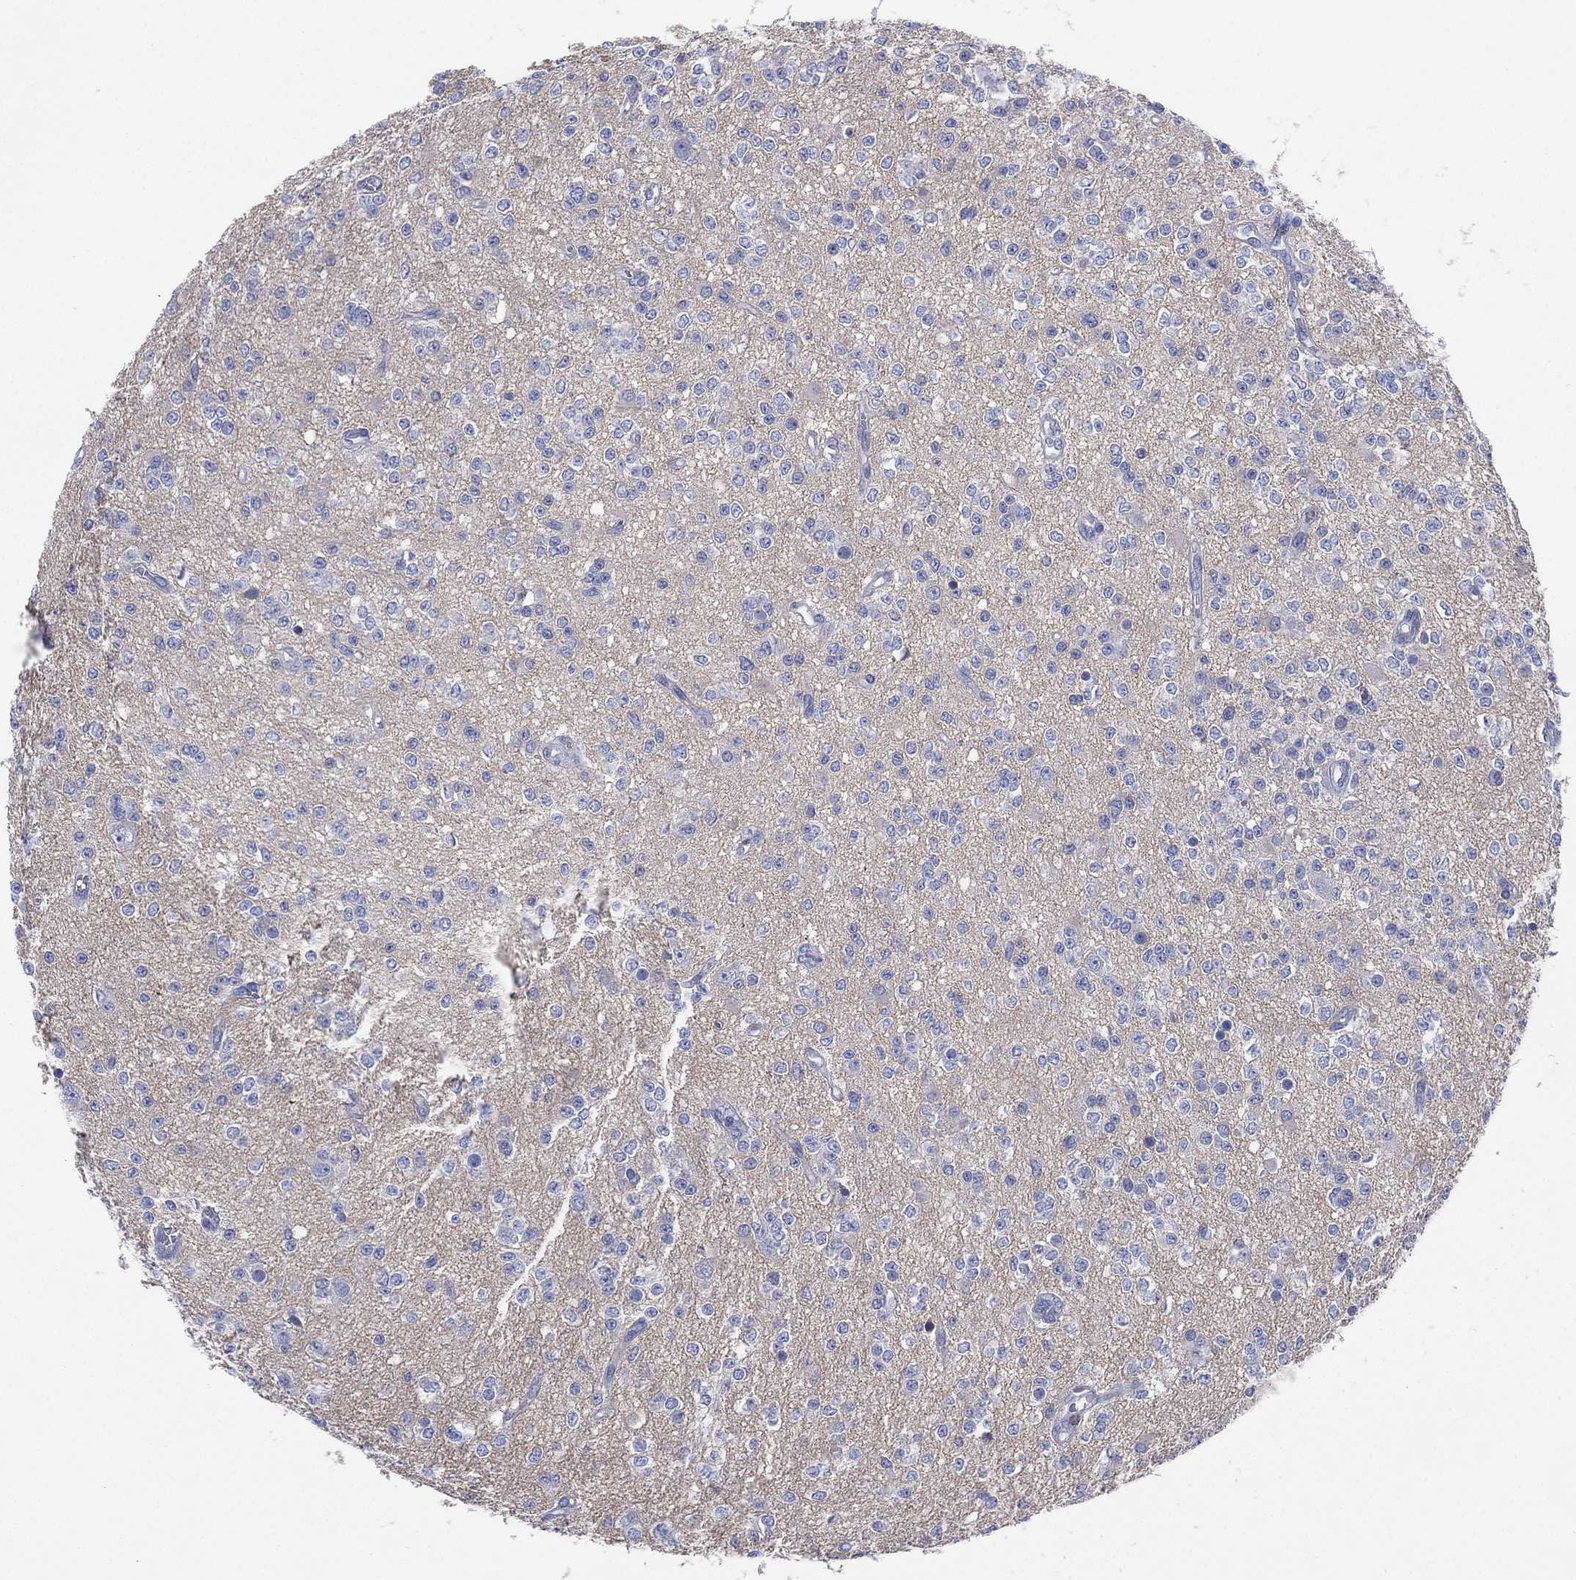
{"staining": {"intensity": "negative", "quantity": "none", "location": "none"}, "tissue": "glioma", "cell_type": "Tumor cells", "image_type": "cancer", "snomed": [{"axis": "morphology", "description": "Glioma, malignant, Low grade"}, {"axis": "topography", "description": "Brain"}], "caption": "Human glioma stained for a protein using IHC shows no expression in tumor cells.", "gene": "CHRNA3", "patient": {"sex": "female", "age": 45}}